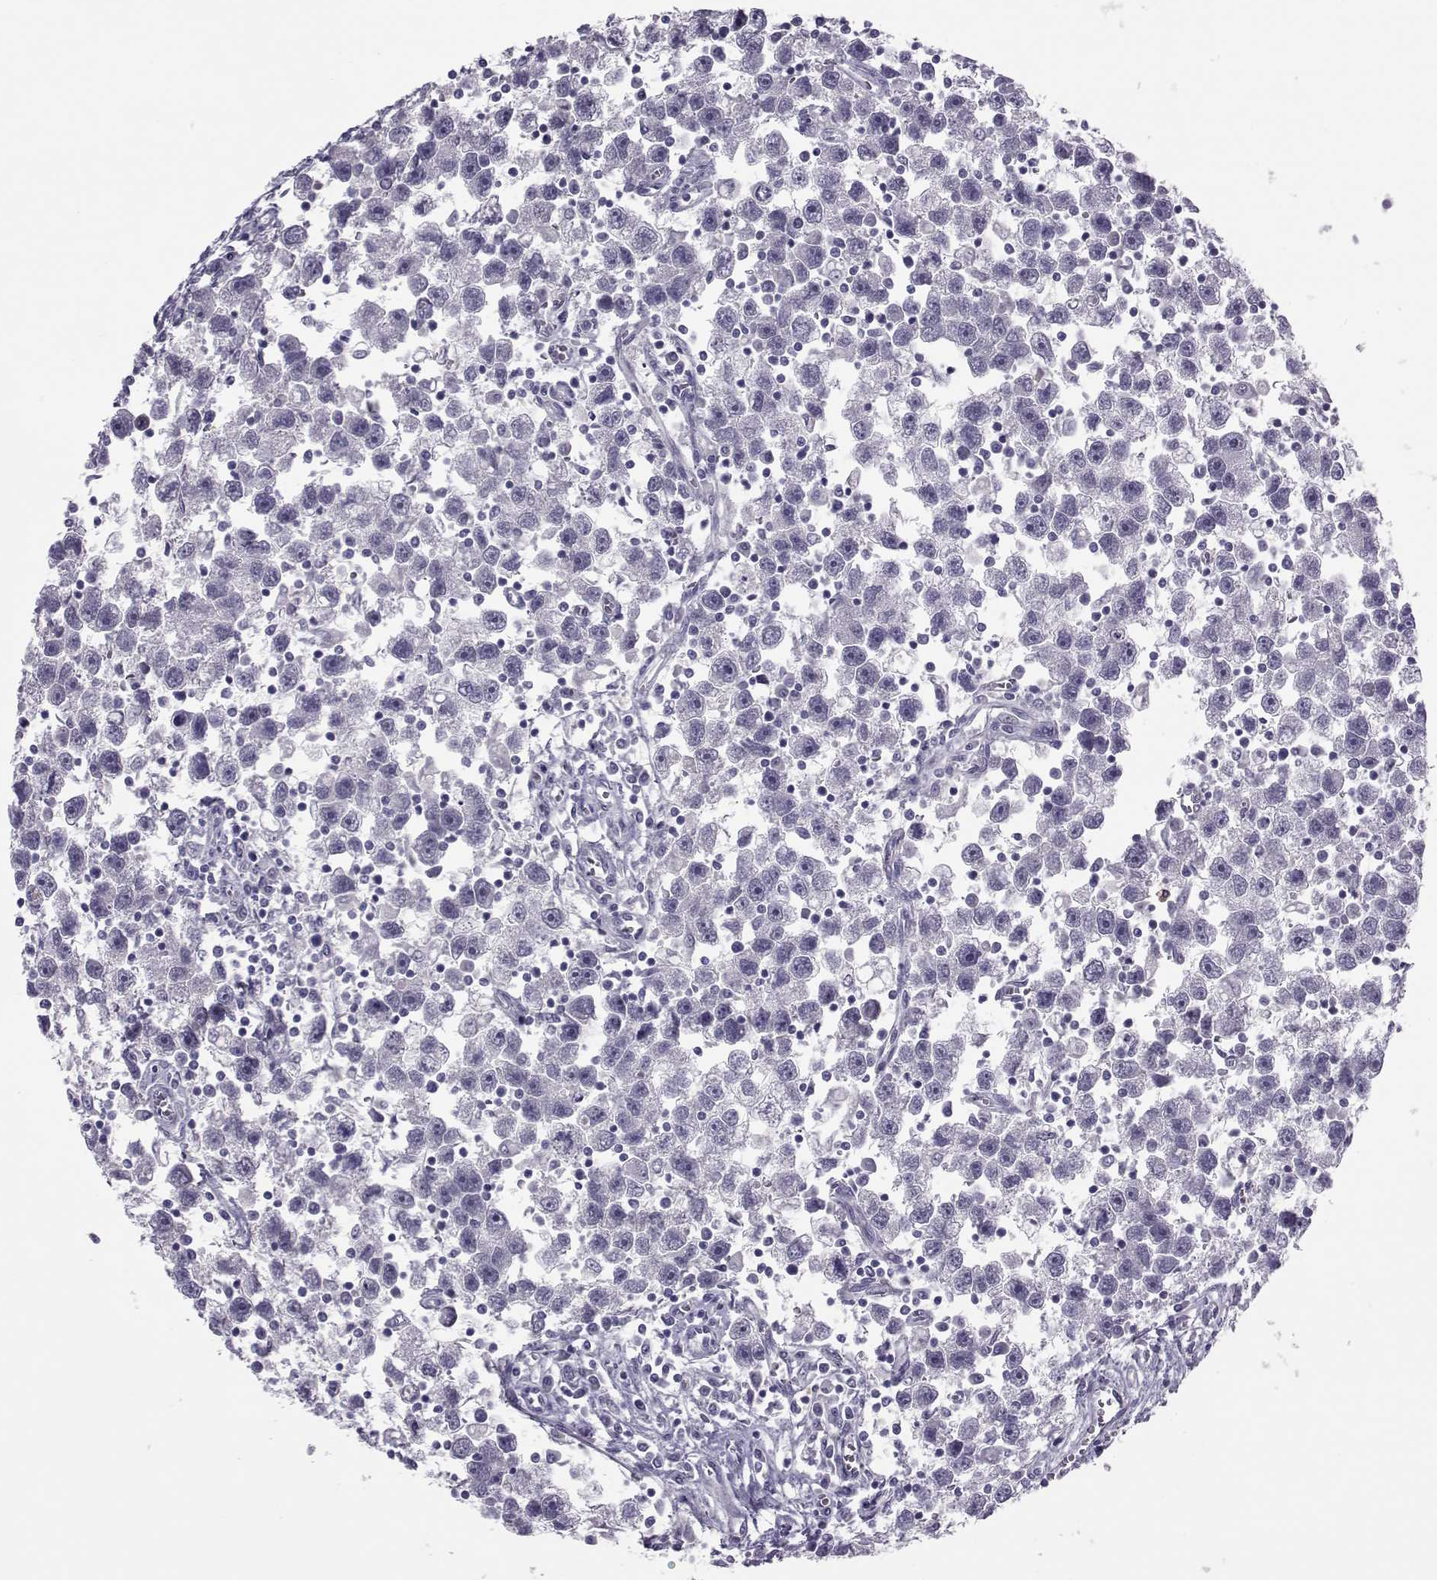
{"staining": {"intensity": "negative", "quantity": "none", "location": "none"}, "tissue": "testis cancer", "cell_type": "Tumor cells", "image_type": "cancer", "snomed": [{"axis": "morphology", "description": "Seminoma, NOS"}, {"axis": "topography", "description": "Testis"}], "caption": "DAB immunohistochemical staining of human testis seminoma shows no significant positivity in tumor cells.", "gene": "ASRGL1", "patient": {"sex": "male", "age": 30}}